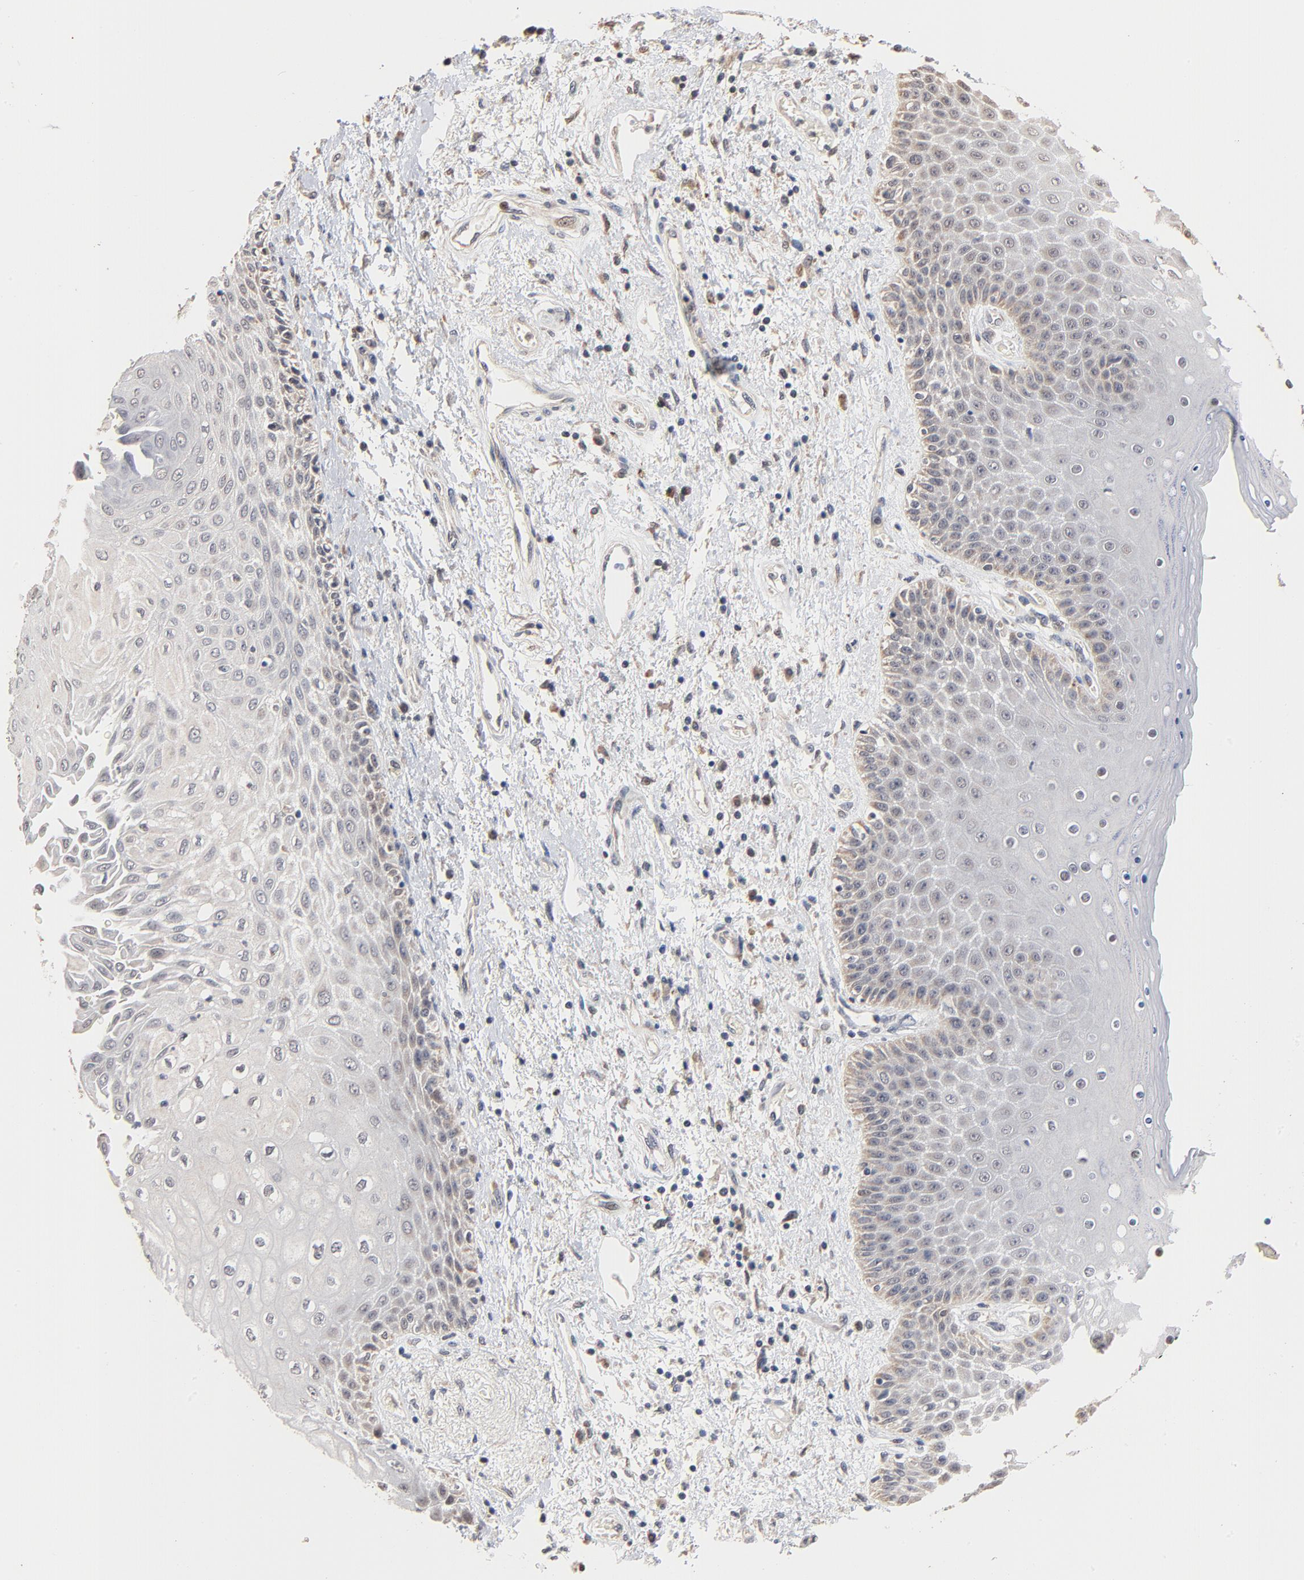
{"staining": {"intensity": "weak", "quantity": "<25%", "location": "cytoplasmic/membranous"}, "tissue": "skin", "cell_type": "Epidermal cells", "image_type": "normal", "snomed": [{"axis": "morphology", "description": "Normal tissue, NOS"}, {"axis": "topography", "description": "Anal"}], "caption": "Immunohistochemistry of unremarkable skin exhibits no staining in epidermal cells.", "gene": "MSL2", "patient": {"sex": "female", "age": 46}}